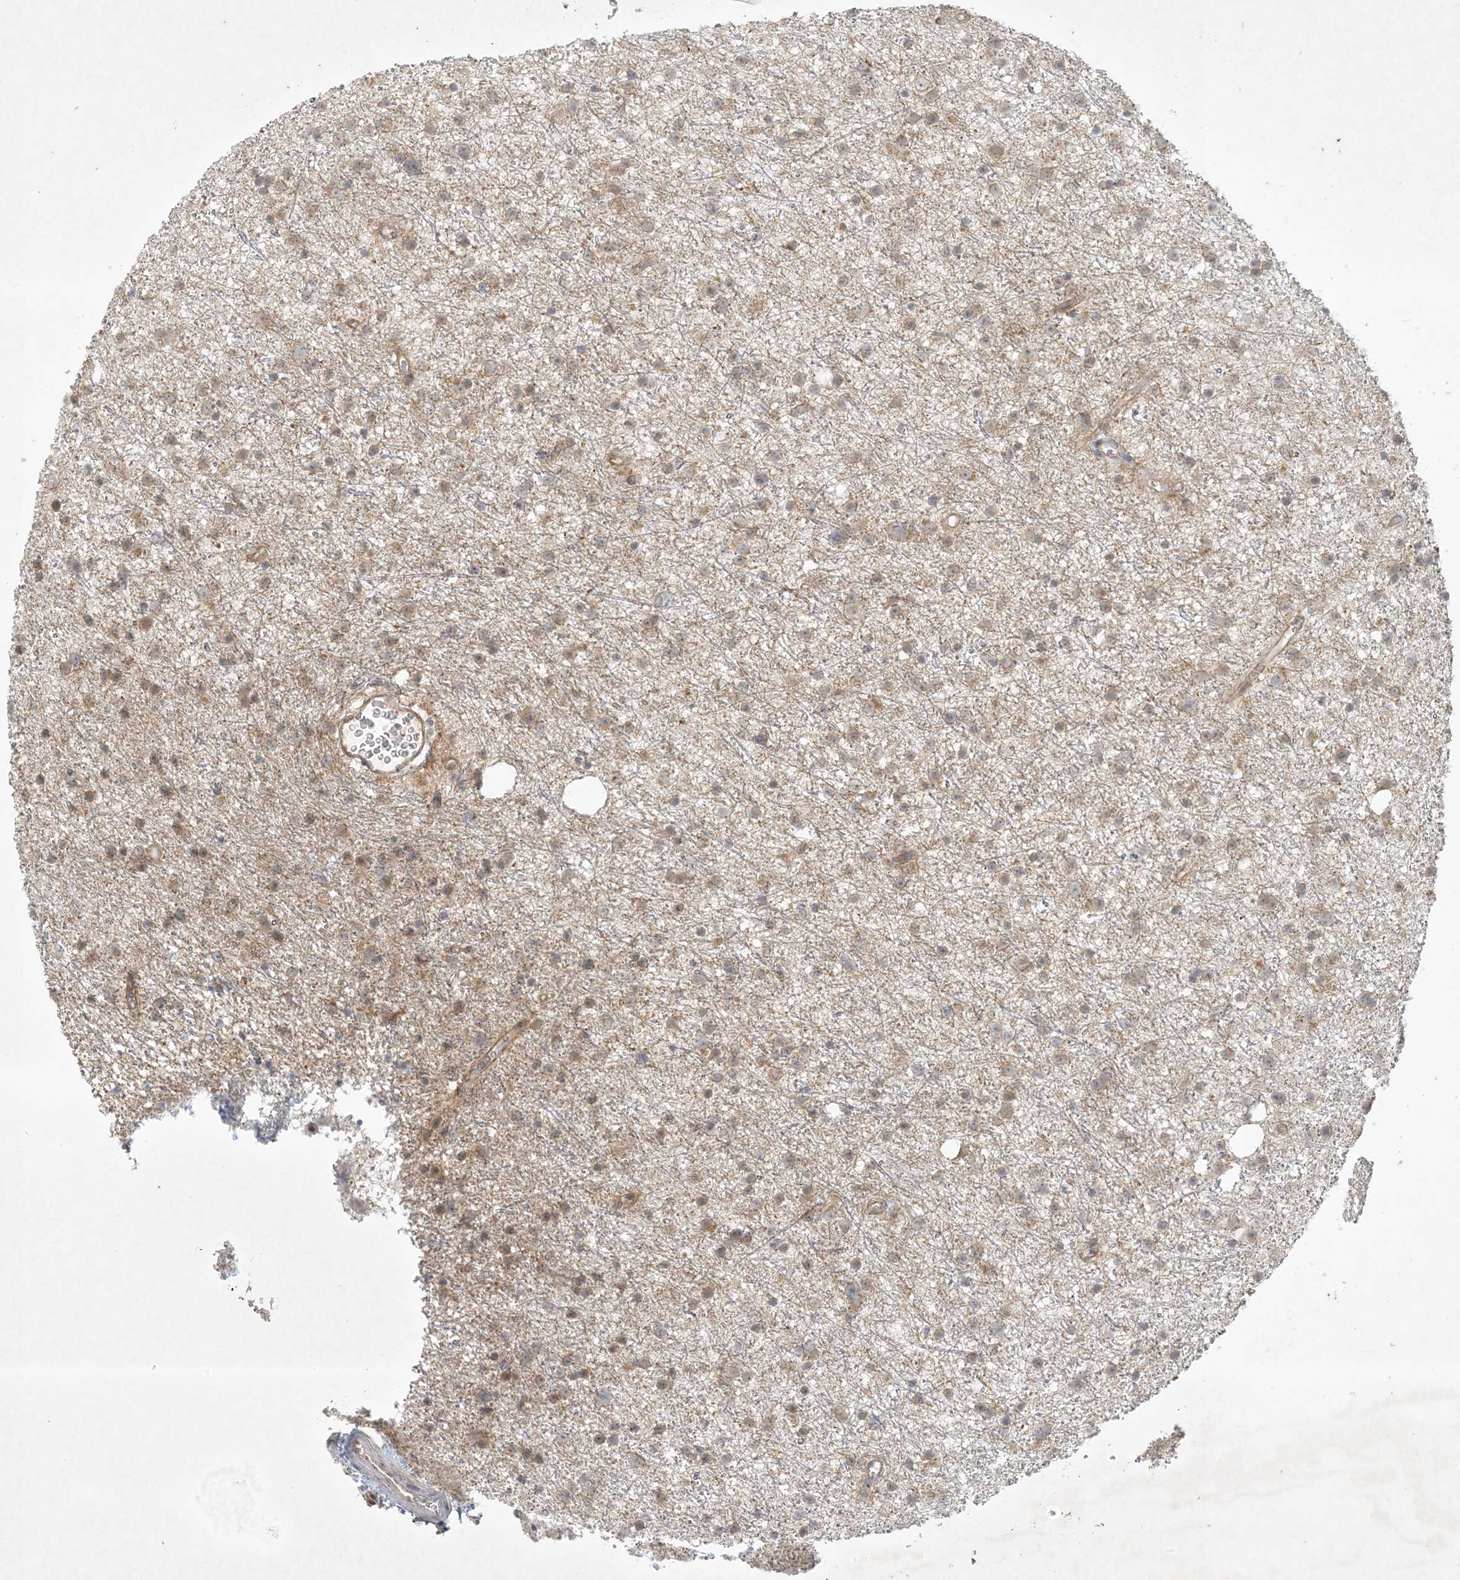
{"staining": {"intensity": "weak", "quantity": "25%-75%", "location": "cytoplasmic/membranous"}, "tissue": "glioma", "cell_type": "Tumor cells", "image_type": "cancer", "snomed": [{"axis": "morphology", "description": "Glioma, malignant, Low grade"}, {"axis": "topography", "description": "Cerebral cortex"}], "caption": "A low amount of weak cytoplasmic/membranous staining is seen in approximately 25%-75% of tumor cells in glioma tissue.", "gene": "BCORL1", "patient": {"sex": "female", "age": 39}}